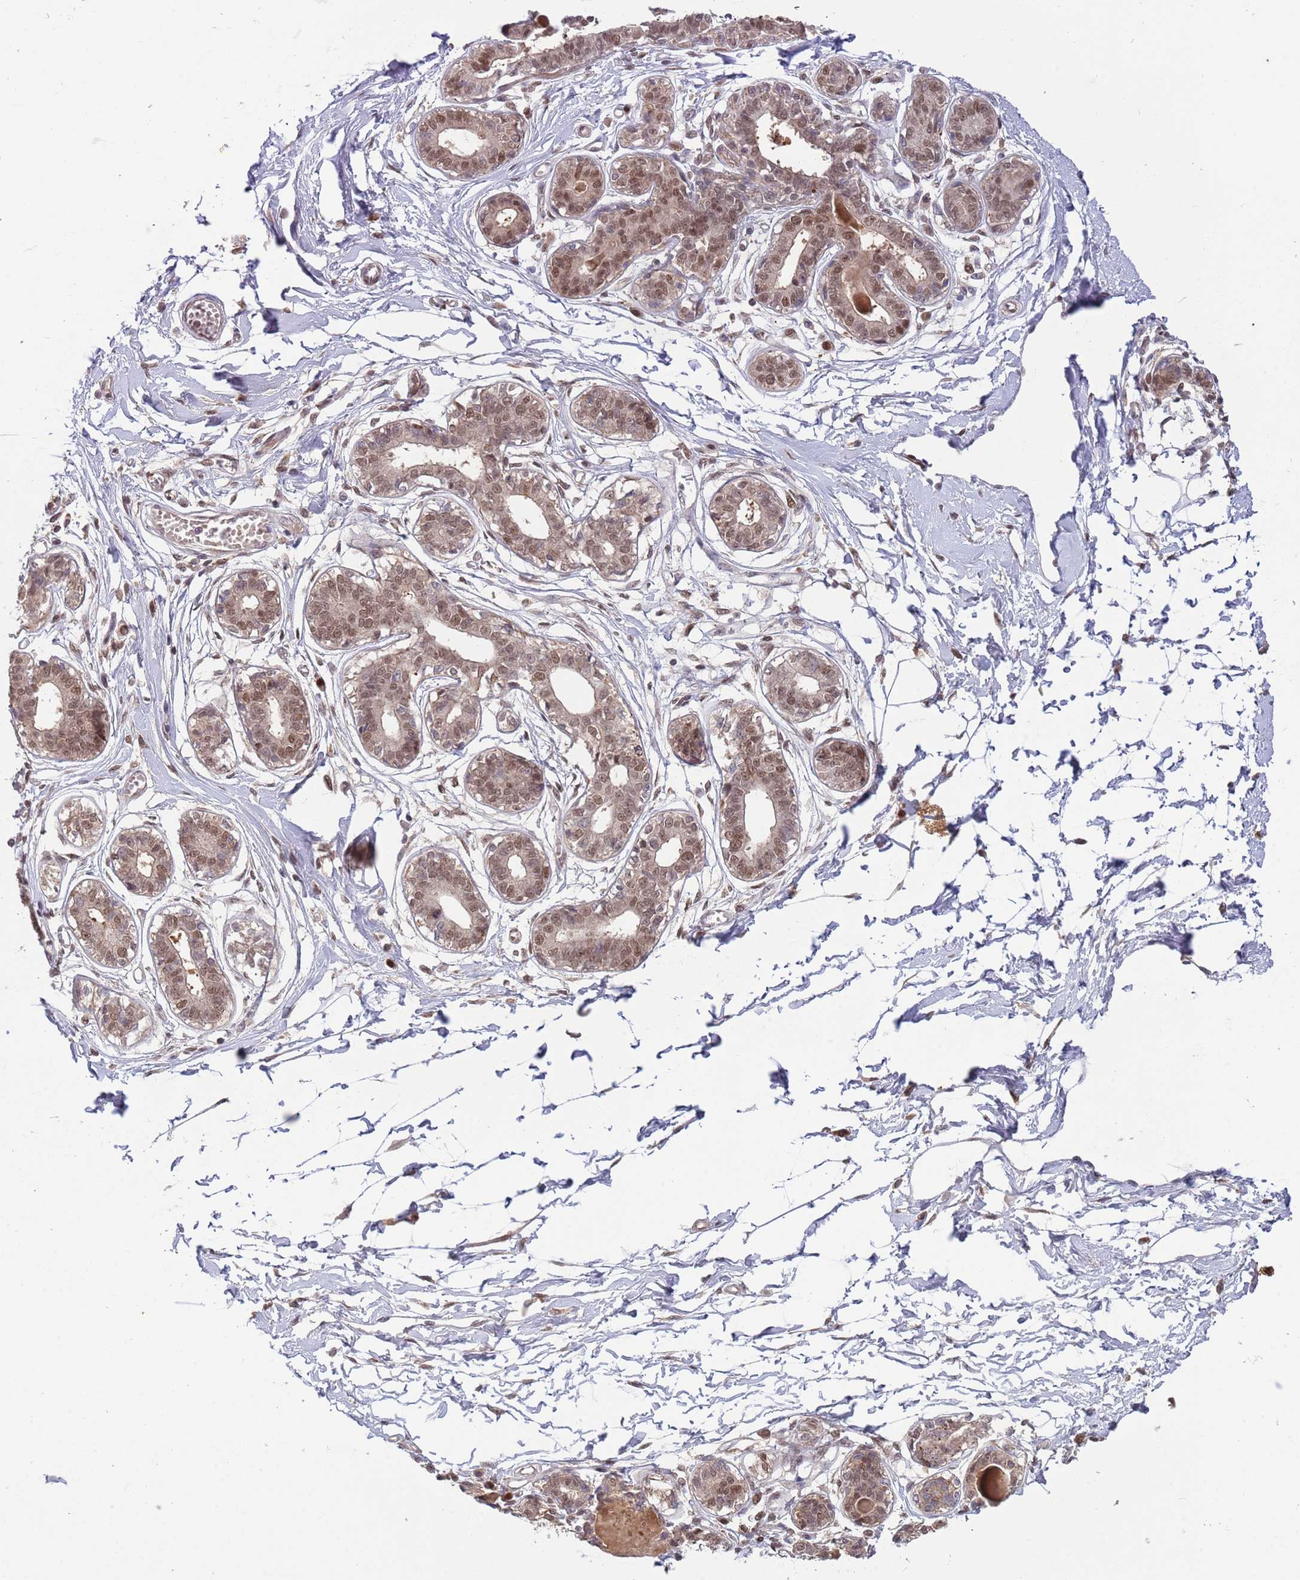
{"staining": {"intensity": "weak", "quantity": "25%-75%", "location": "nuclear"}, "tissue": "breast", "cell_type": "Adipocytes", "image_type": "normal", "snomed": [{"axis": "morphology", "description": "Normal tissue, NOS"}, {"axis": "topography", "description": "Breast"}], "caption": "This is a histology image of IHC staining of benign breast, which shows weak expression in the nuclear of adipocytes.", "gene": "SALL1", "patient": {"sex": "female", "age": 45}}